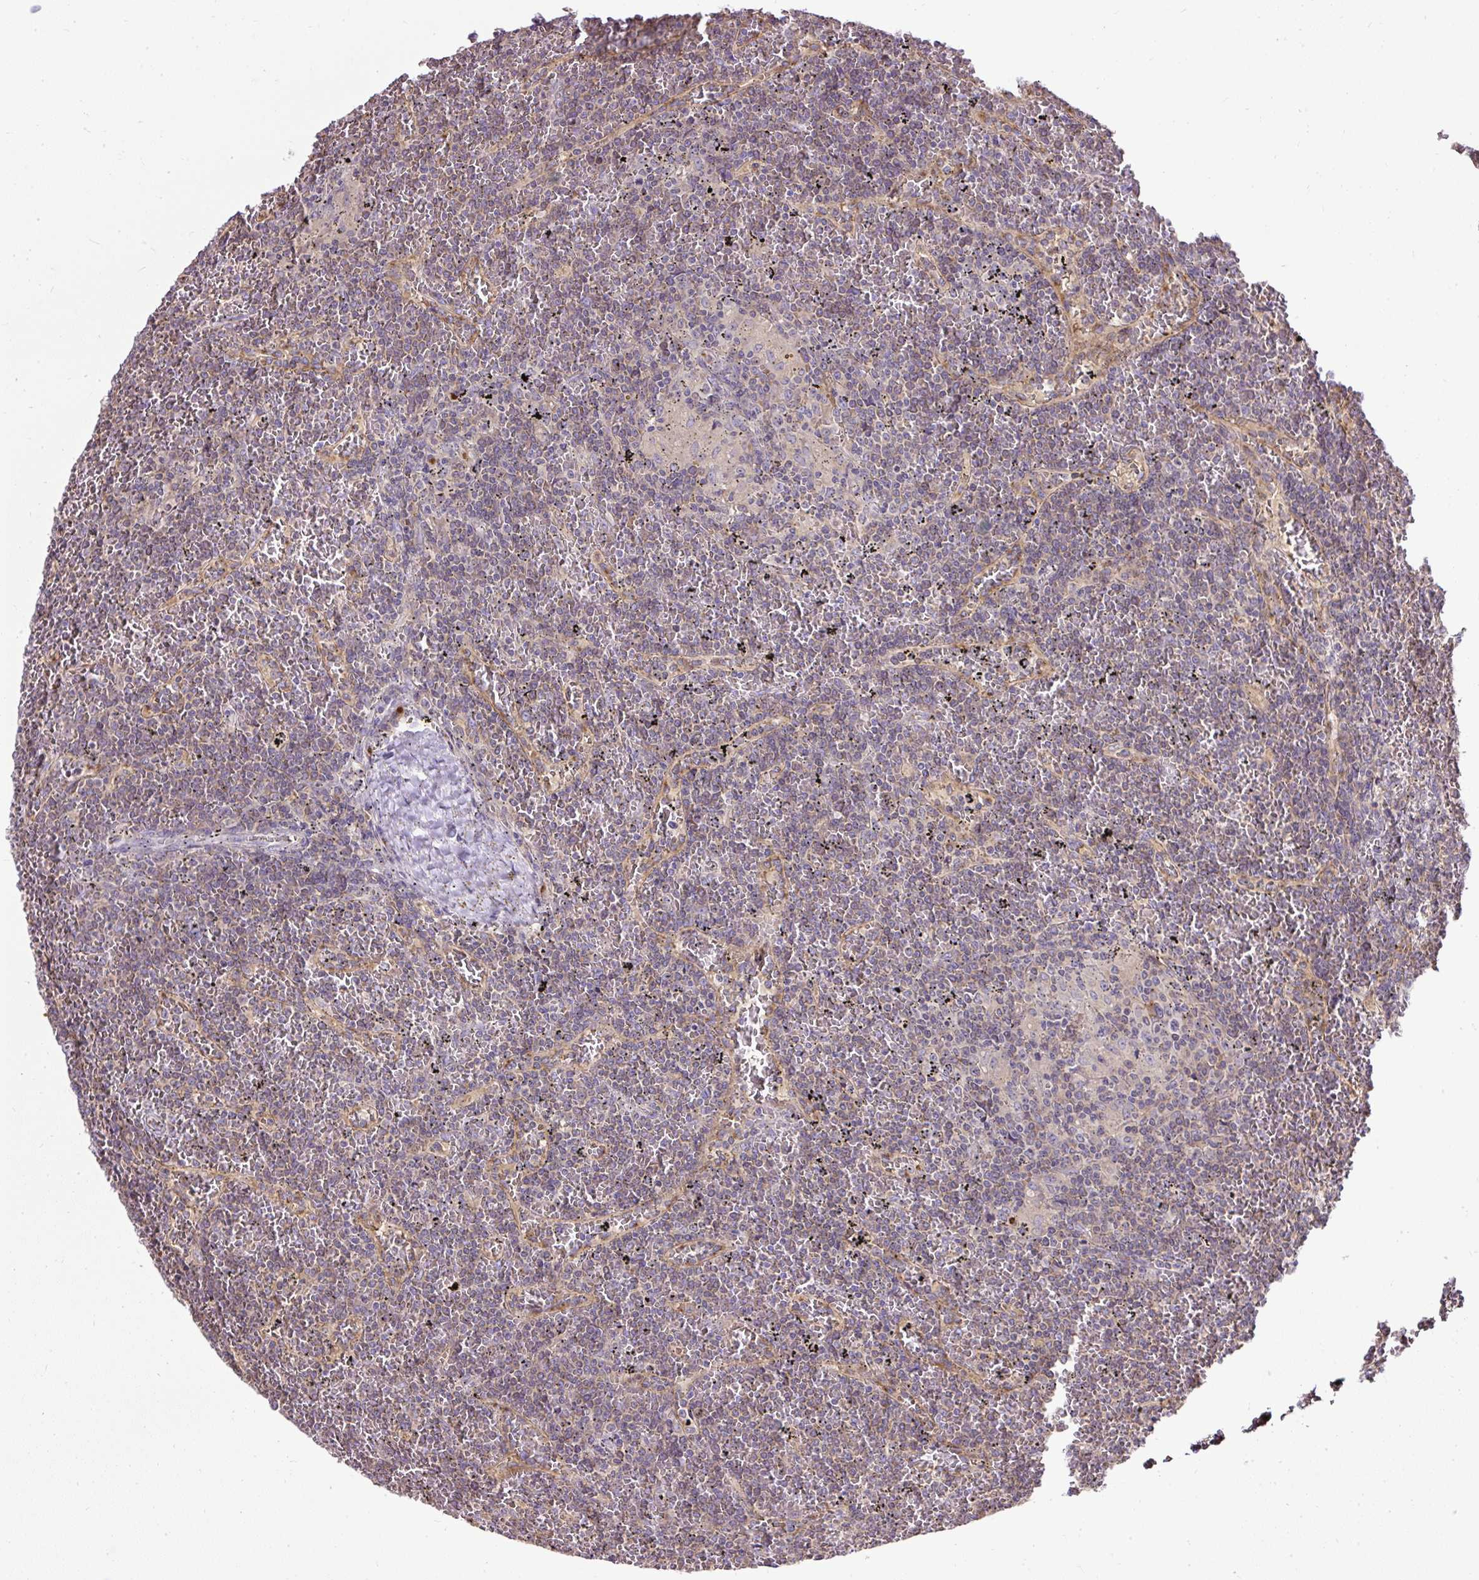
{"staining": {"intensity": "weak", "quantity": "<25%", "location": "cytoplasmic/membranous"}, "tissue": "lymphoma", "cell_type": "Tumor cells", "image_type": "cancer", "snomed": [{"axis": "morphology", "description": "Malignant lymphoma, non-Hodgkin's type, Low grade"}, {"axis": "topography", "description": "Spleen"}], "caption": "Immunohistochemistry (IHC) histopathology image of neoplastic tissue: lymphoma stained with DAB exhibits no significant protein positivity in tumor cells.", "gene": "SMC4", "patient": {"sex": "female", "age": 19}}